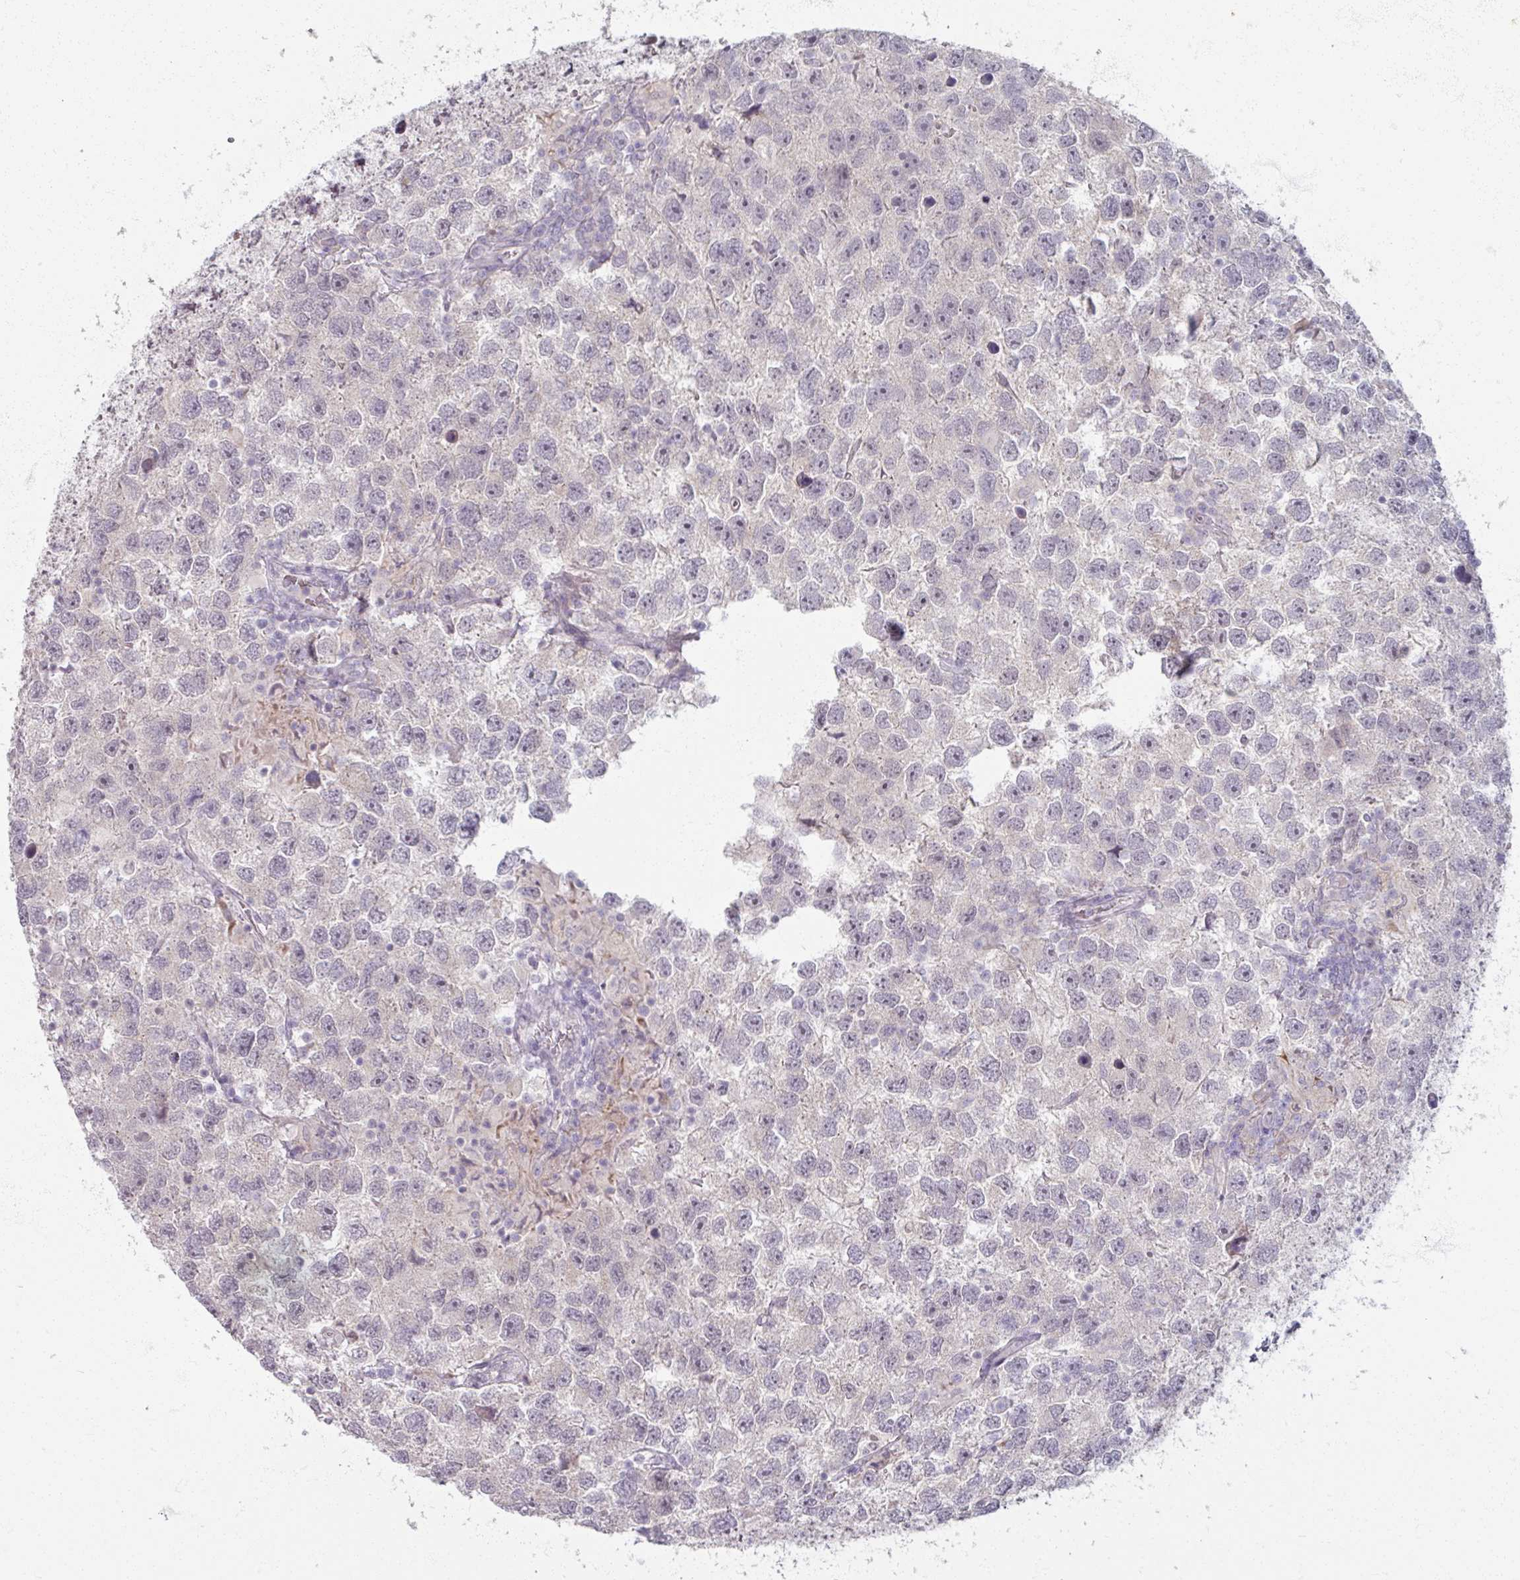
{"staining": {"intensity": "negative", "quantity": "none", "location": "none"}, "tissue": "testis cancer", "cell_type": "Tumor cells", "image_type": "cancer", "snomed": [{"axis": "morphology", "description": "Seminoma, NOS"}, {"axis": "topography", "description": "Testis"}], "caption": "This is a photomicrograph of IHC staining of seminoma (testis), which shows no positivity in tumor cells.", "gene": "SOX11", "patient": {"sex": "male", "age": 26}}